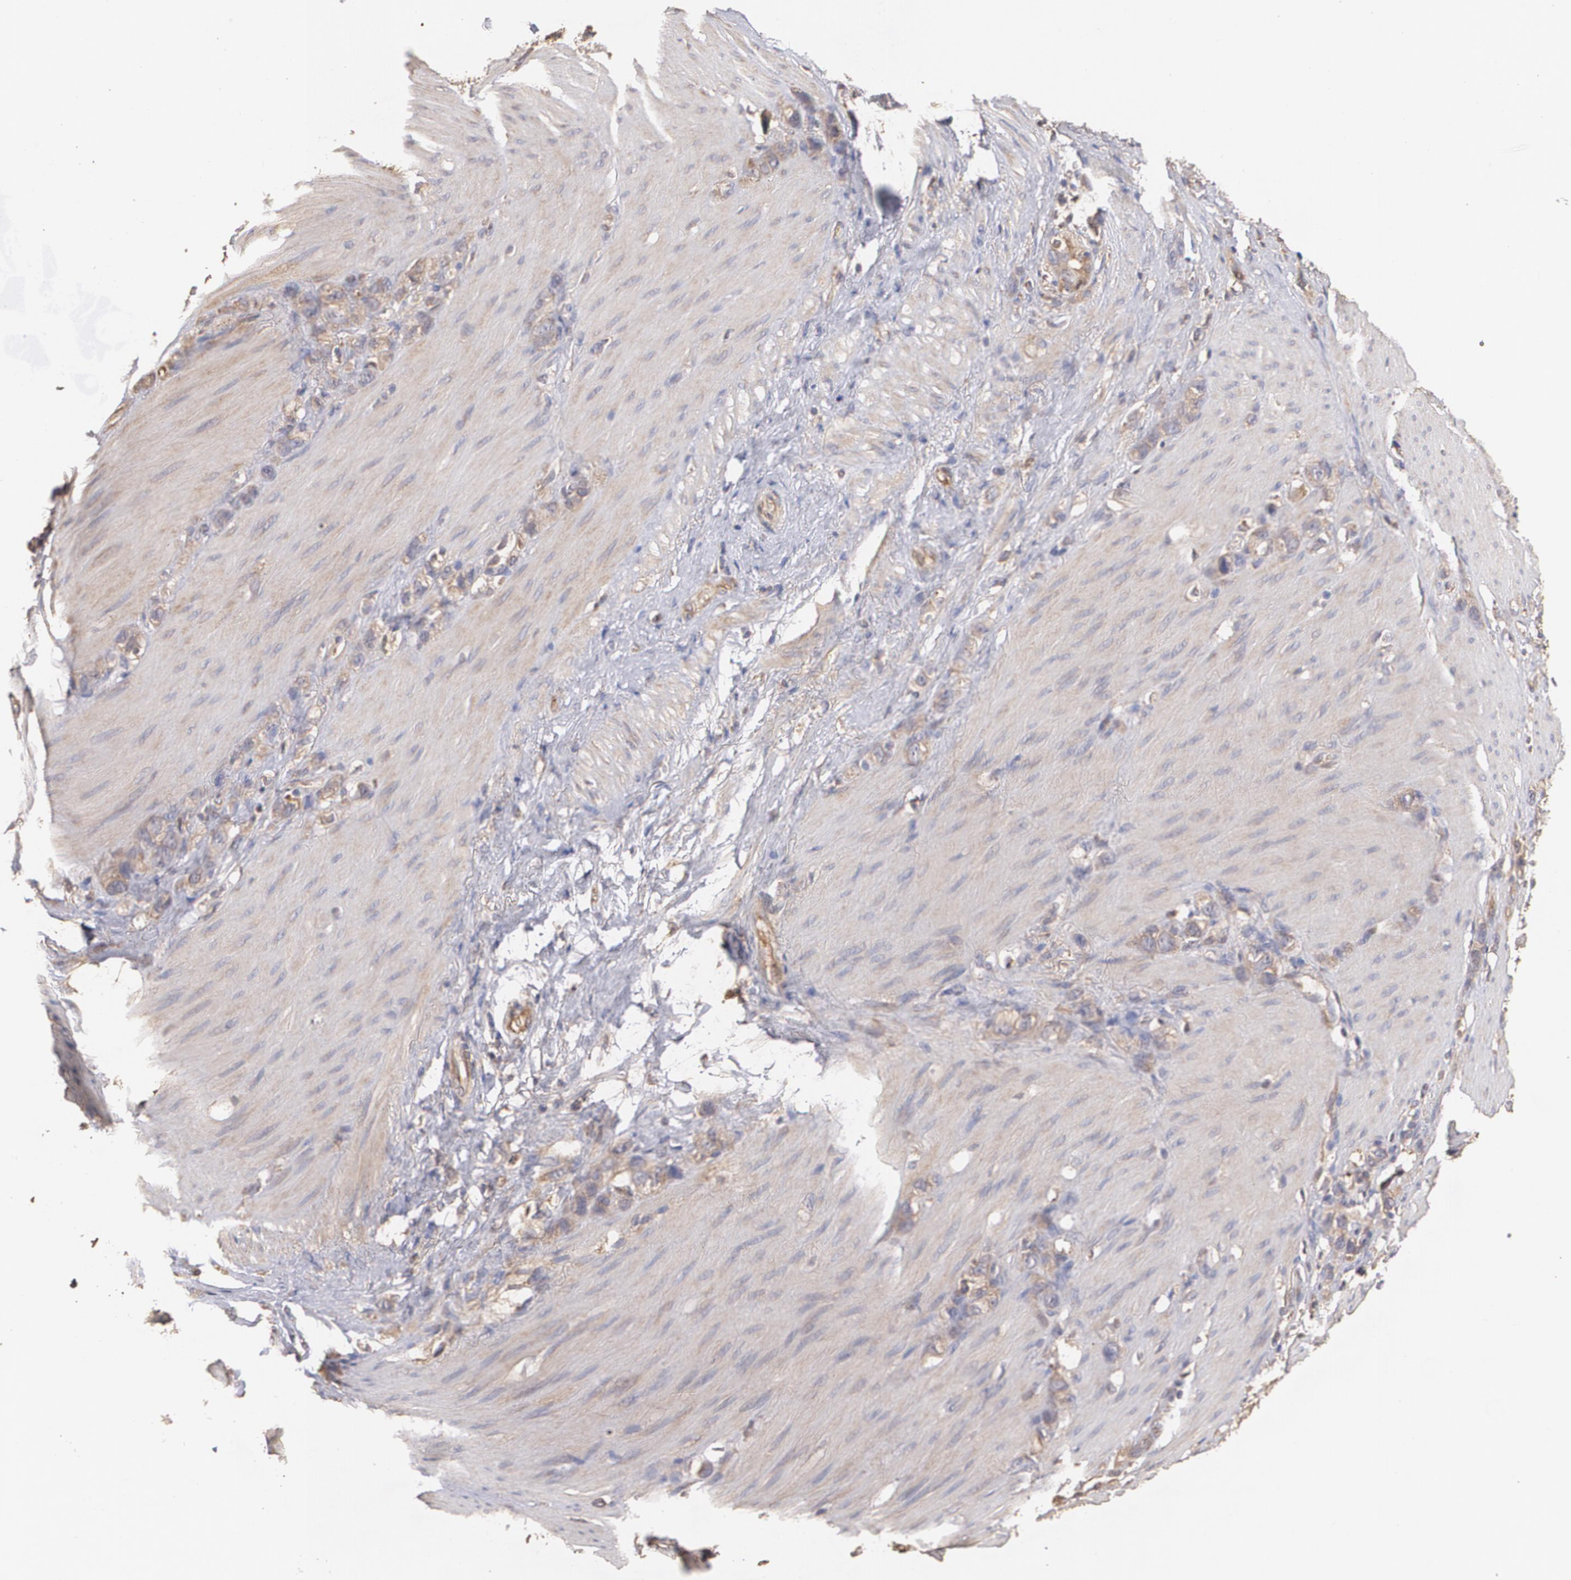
{"staining": {"intensity": "weak", "quantity": ">75%", "location": "cytoplasmic/membranous"}, "tissue": "stomach cancer", "cell_type": "Tumor cells", "image_type": "cancer", "snomed": [{"axis": "morphology", "description": "Normal tissue, NOS"}, {"axis": "morphology", "description": "Adenocarcinoma, NOS"}, {"axis": "morphology", "description": "Adenocarcinoma, High grade"}, {"axis": "topography", "description": "Stomach, upper"}, {"axis": "topography", "description": "Stomach"}], "caption": "High-magnification brightfield microscopy of stomach cancer stained with DAB (3,3'-diaminobenzidine) (brown) and counterstained with hematoxylin (blue). tumor cells exhibit weak cytoplasmic/membranous staining is appreciated in approximately>75% of cells. (brown staining indicates protein expression, while blue staining denotes nuclei).", "gene": "PON1", "patient": {"sex": "female", "age": 65}}